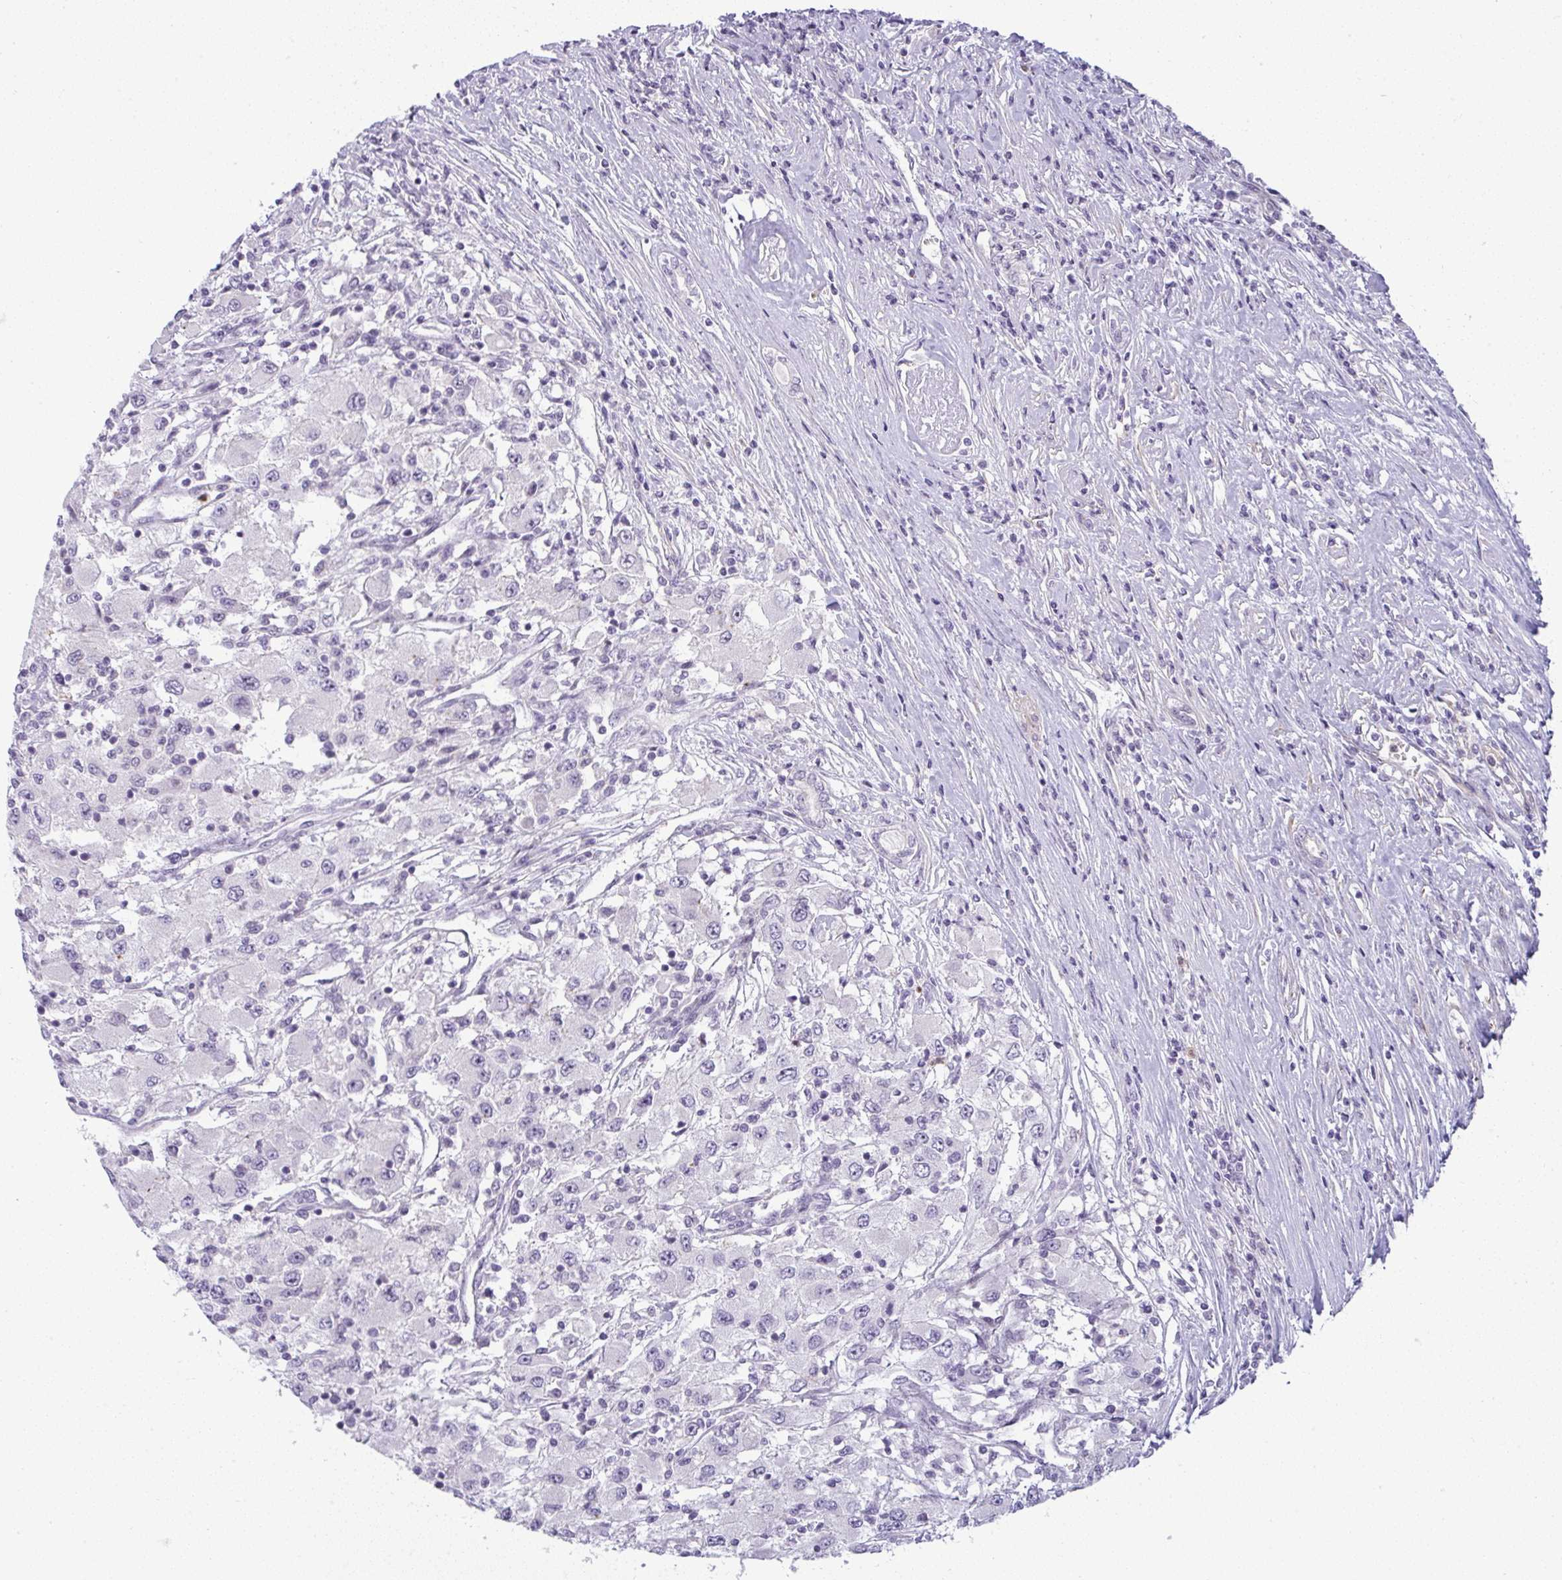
{"staining": {"intensity": "negative", "quantity": "none", "location": "none"}, "tissue": "renal cancer", "cell_type": "Tumor cells", "image_type": "cancer", "snomed": [{"axis": "morphology", "description": "Adenocarcinoma, NOS"}, {"axis": "topography", "description": "Kidney"}], "caption": "This is an IHC image of renal adenocarcinoma. There is no positivity in tumor cells.", "gene": "DZIP1", "patient": {"sex": "female", "age": 67}}